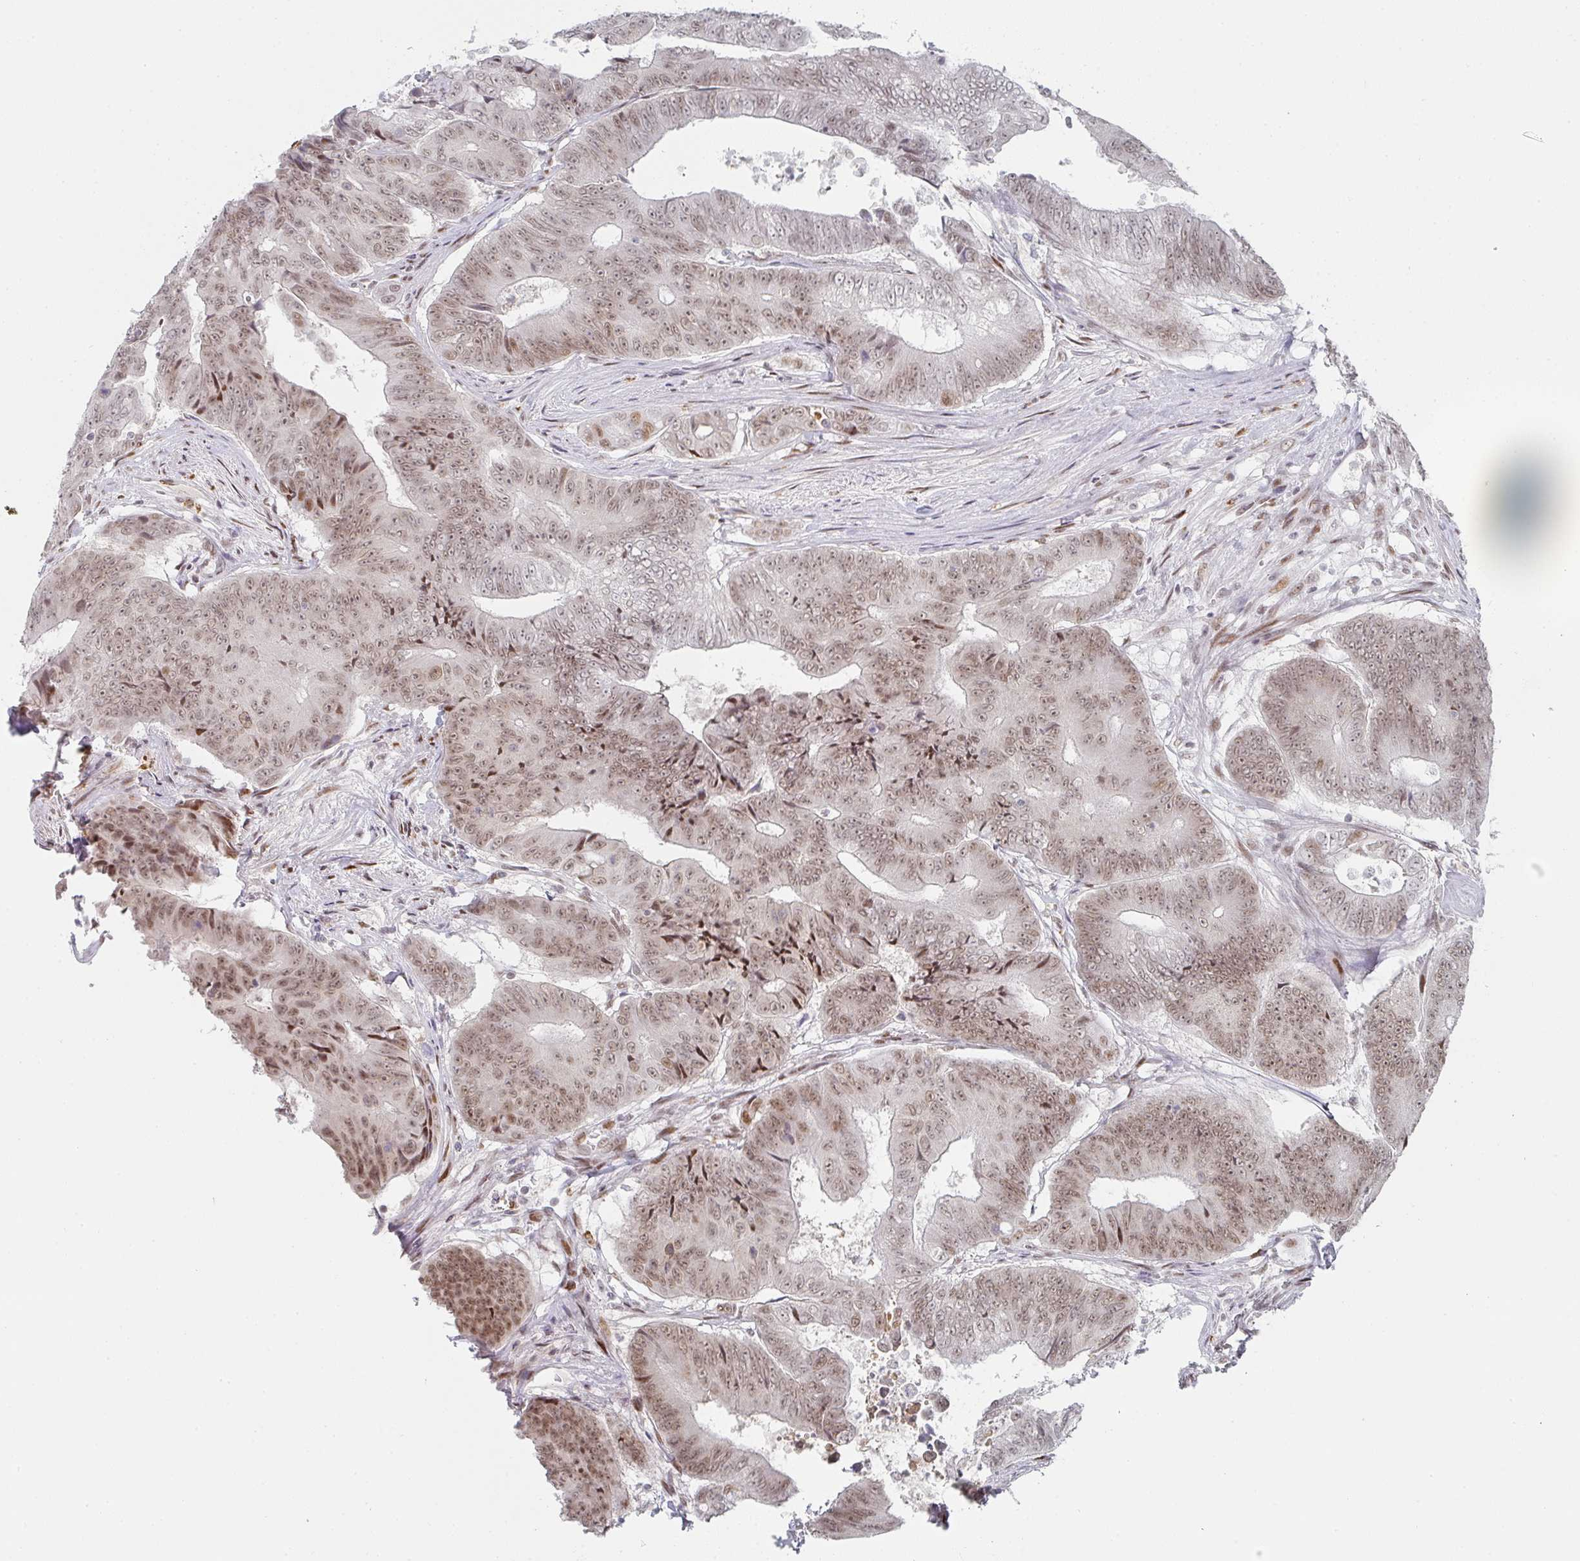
{"staining": {"intensity": "moderate", "quantity": ">75%", "location": "nuclear"}, "tissue": "colorectal cancer", "cell_type": "Tumor cells", "image_type": "cancer", "snomed": [{"axis": "morphology", "description": "Adenocarcinoma, NOS"}, {"axis": "topography", "description": "Colon"}], "caption": "Brown immunohistochemical staining in human colorectal cancer exhibits moderate nuclear expression in about >75% of tumor cells.", "gene": "LIN54", "patient": {"sex": "female", "age": 48}}